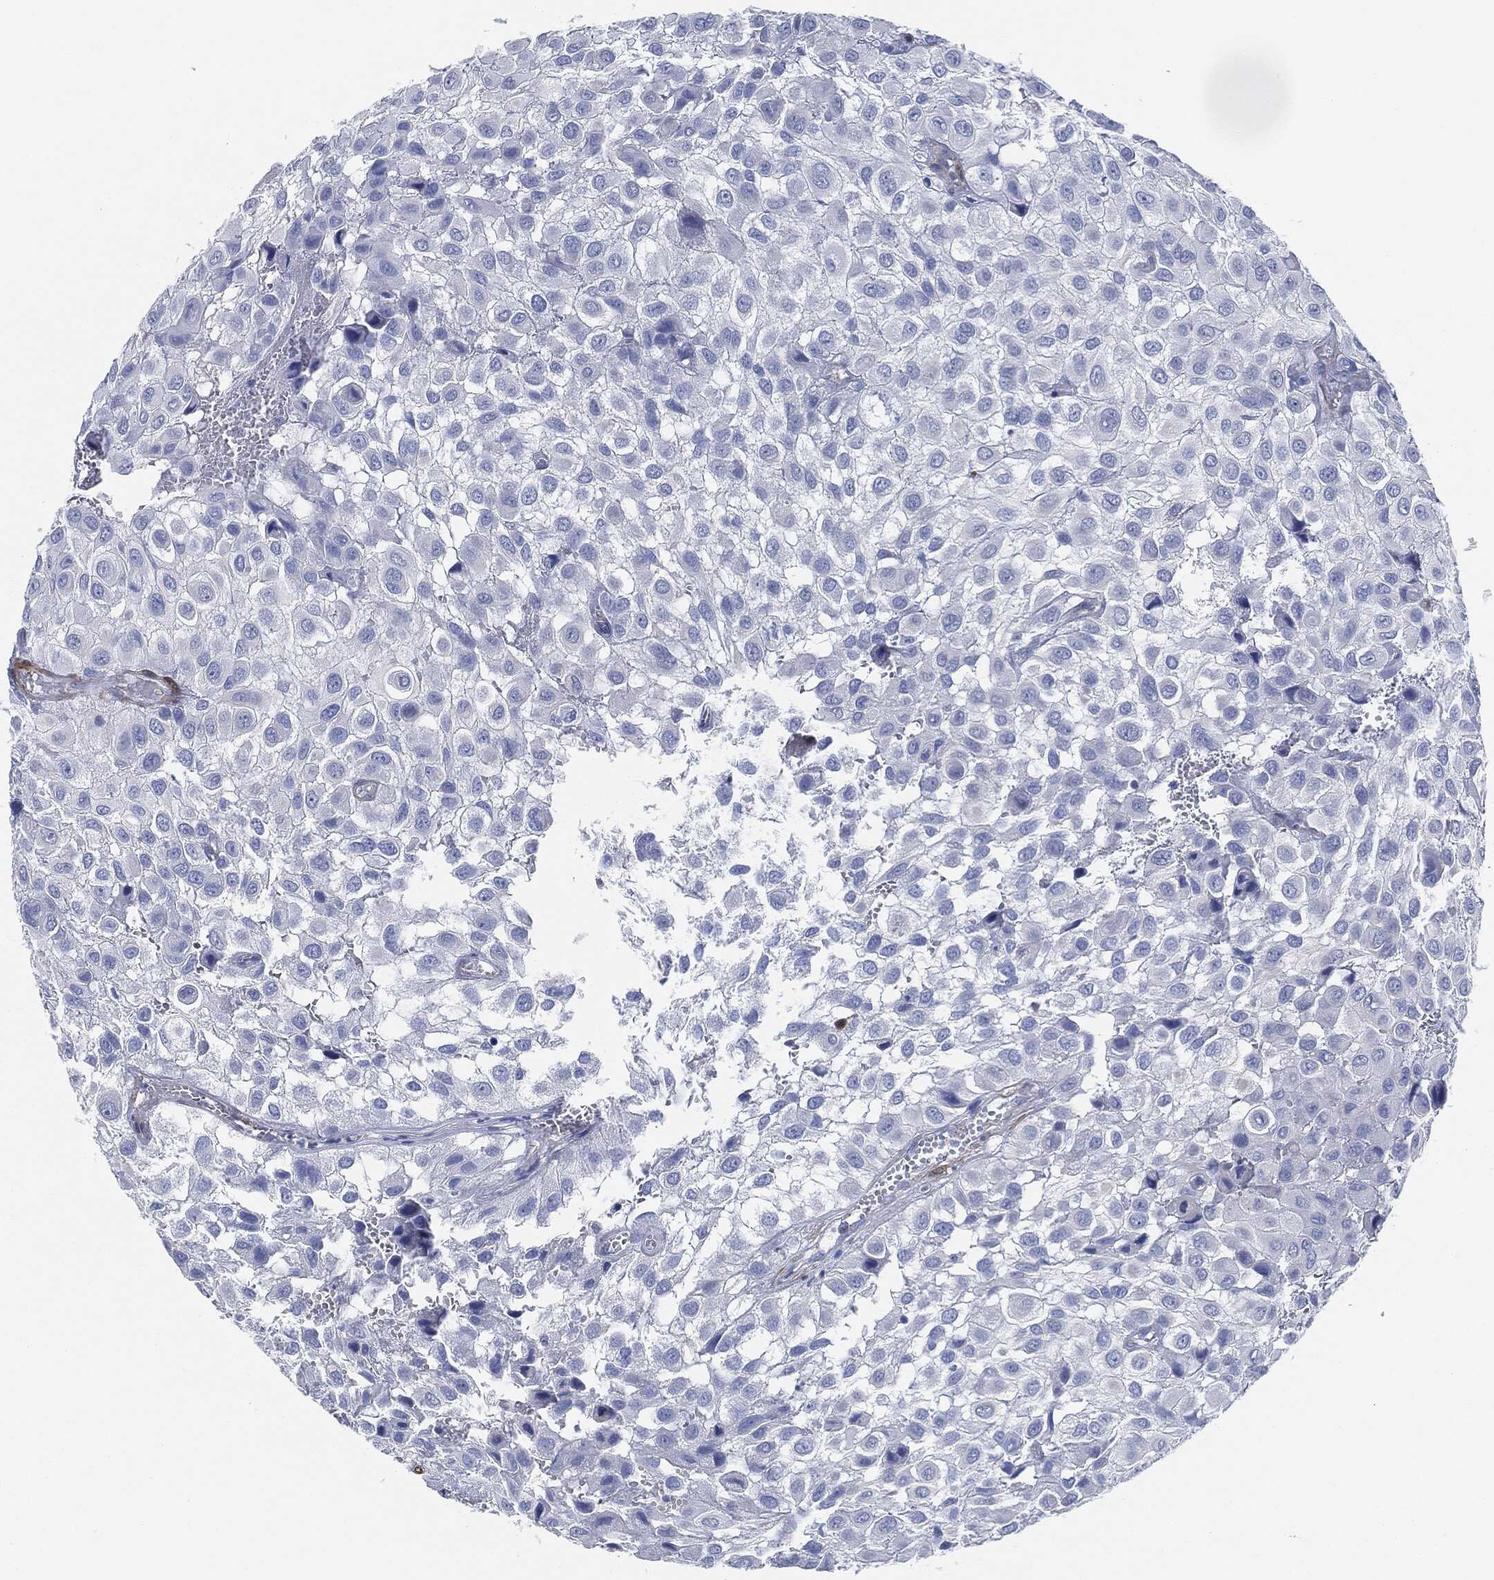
{"staining": {"intensity": "negative", "quantity": "none", "location": "none"}, "tissue": "urothelial cancer", "cell_type": "Tumor cells", "image_type": "cancer", "snomed": [{"axis": "morphology", "description": "Urothelial carcinoma, High grade"}, {"axis": "topography", "description": "Urinary bladder"}], "caption": "There is no significant staining in tumor cells of urothelial carcinoma (high-grade).", "gene": "TAGLN", "patient": {"sex": "male", "age": 56}}